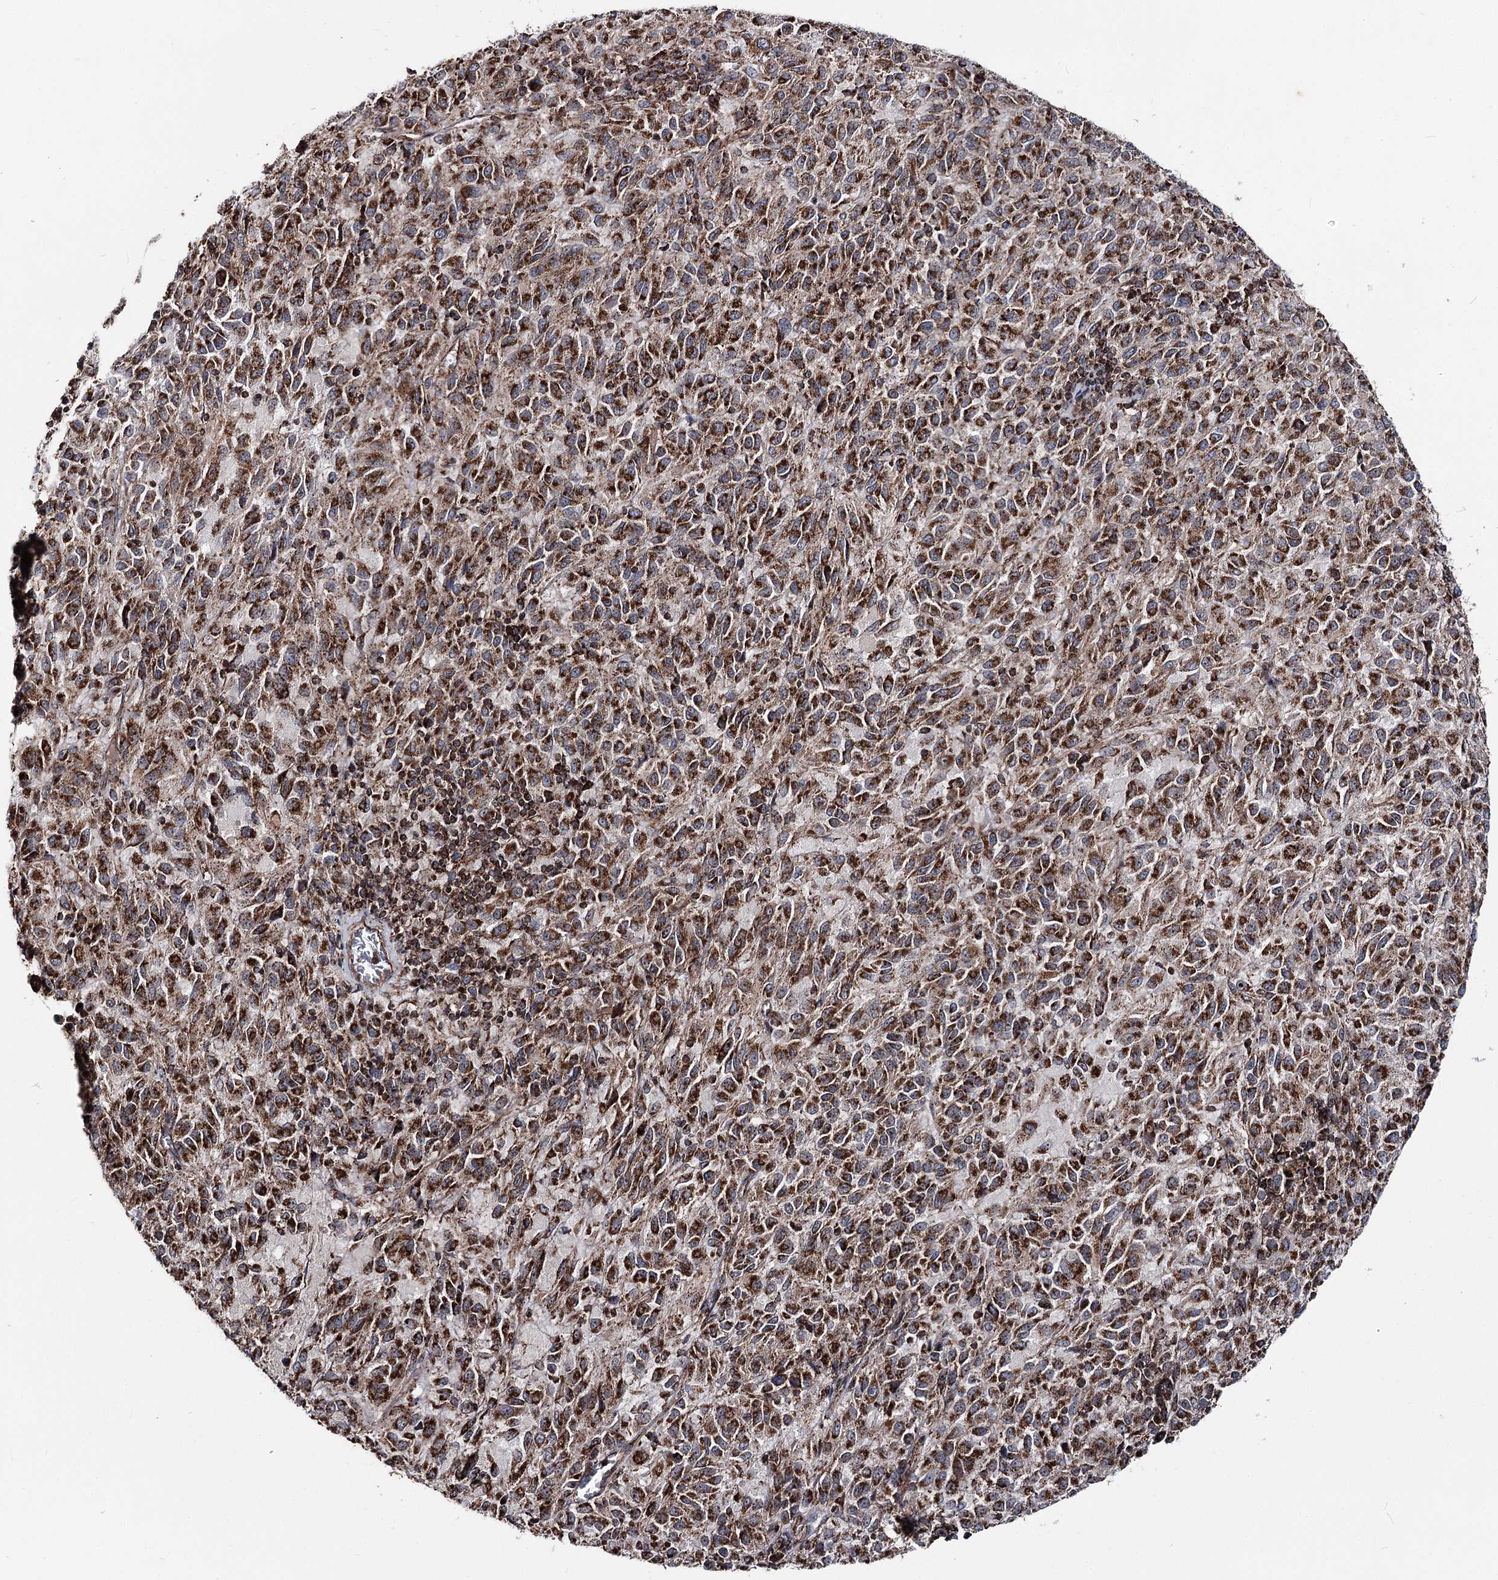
{"staining": {"intensity": "strong", "quantity": ">75%", "location": "cytoplasmic/membranous"}, "tissue": "melanoma", "cell_type": "Tumor cells", "image_type": "cancer", "snomed": [{"axis": "morphology", "description": "Malignant melanoma, Metastatic site"}, {"axis": "topography", "description": "Lung"}], "caption": "Approximately >75% of tumor cells in human malignant melanoma (metastatic site) display strong cytoplasmic/membranous protein positivity as visualized by brown immunohistochemical staining.", "gene": "FGFR1OP2", "patient": {"sex": "male", "age": 64}}